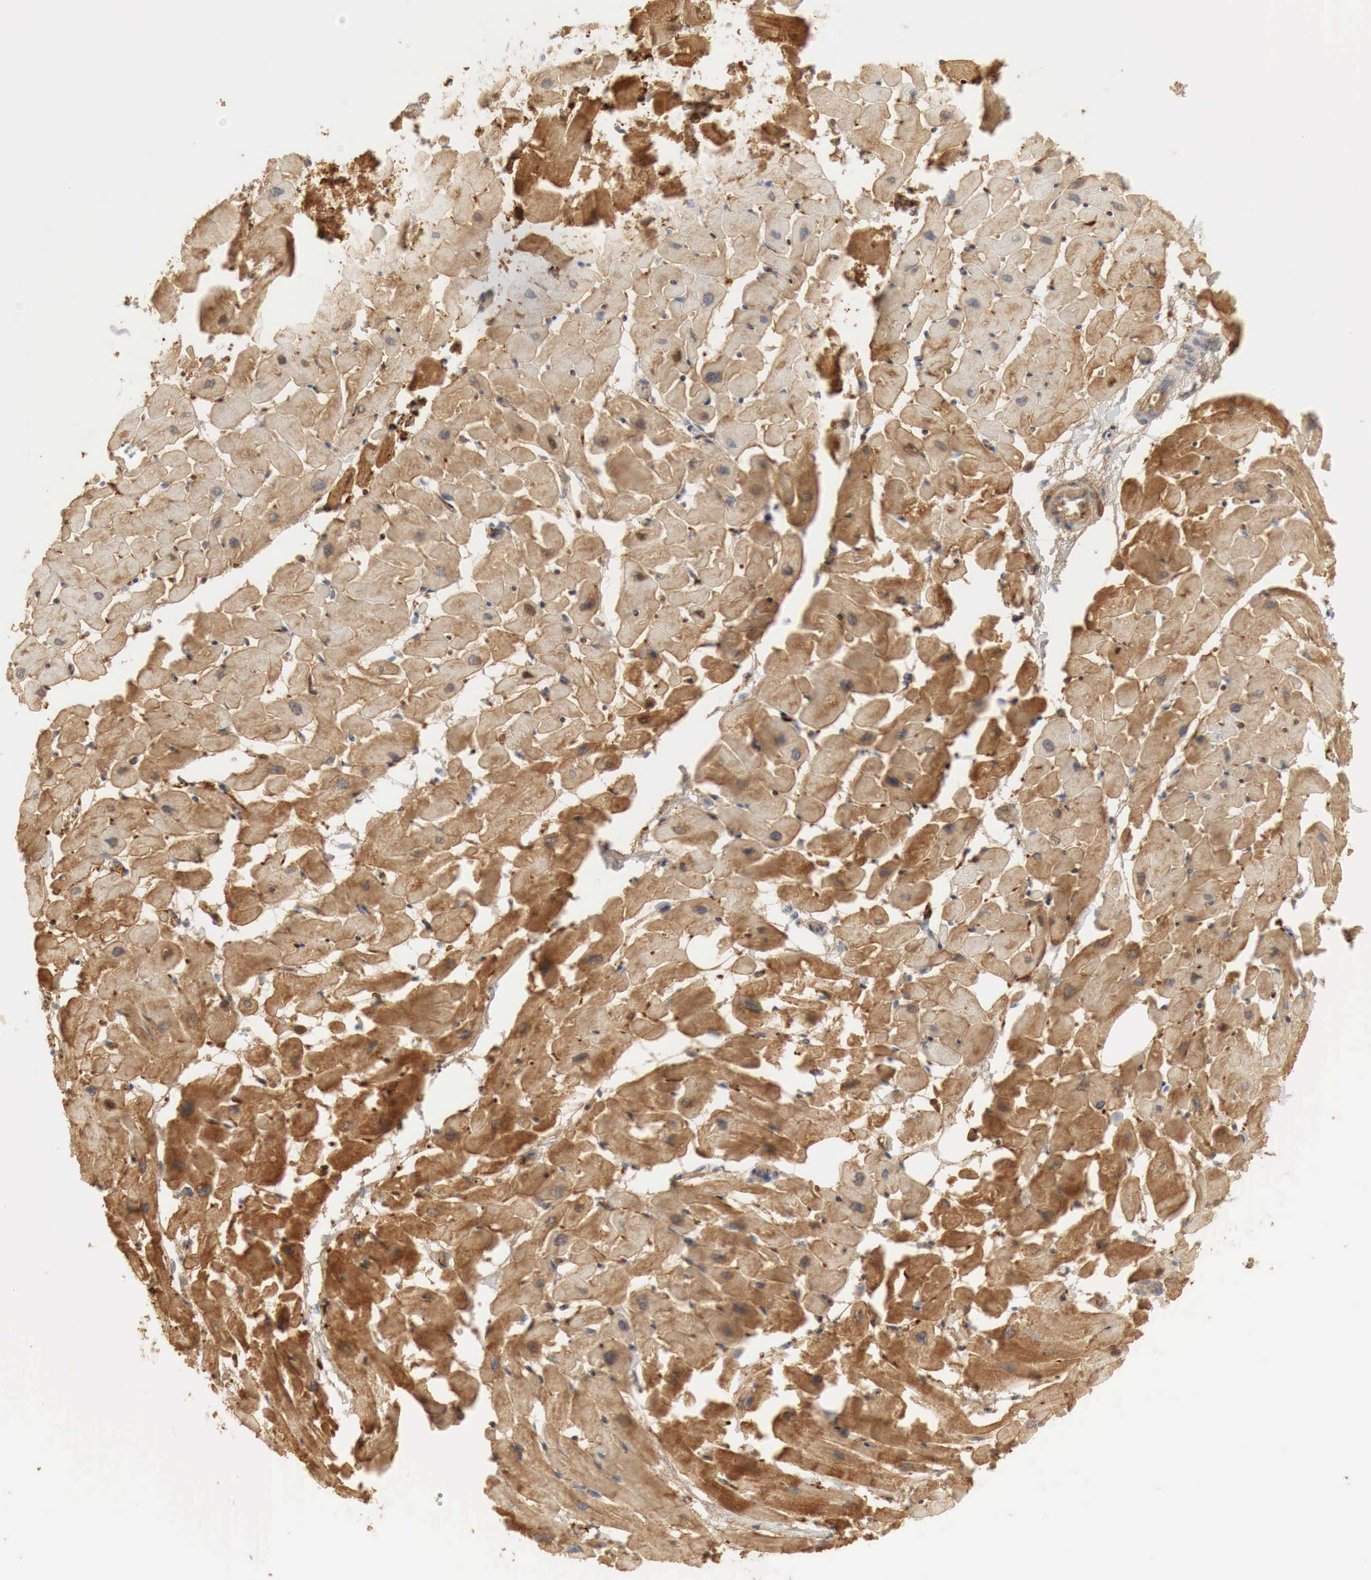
{"staining": {"intensity": "moderate", "quantity": ">75%", "location": "cytoplasmic/membranous"}, "tissue": "heart muscle", "cell_type": "Cardiomyocytes", "image_type": "normal", "snomed": [{"axis": "morphology", "description": "Normal tissue, NOS"}, {"axis": "topography", "description": "Heart"}], "caption": "Cardiomyocytes show moderate cytoplasmic/membranous staining in about >75% of cells in normal heart muscle.", "gene": "IGLC3", "patient": {"sex": "female", "age": 19}}